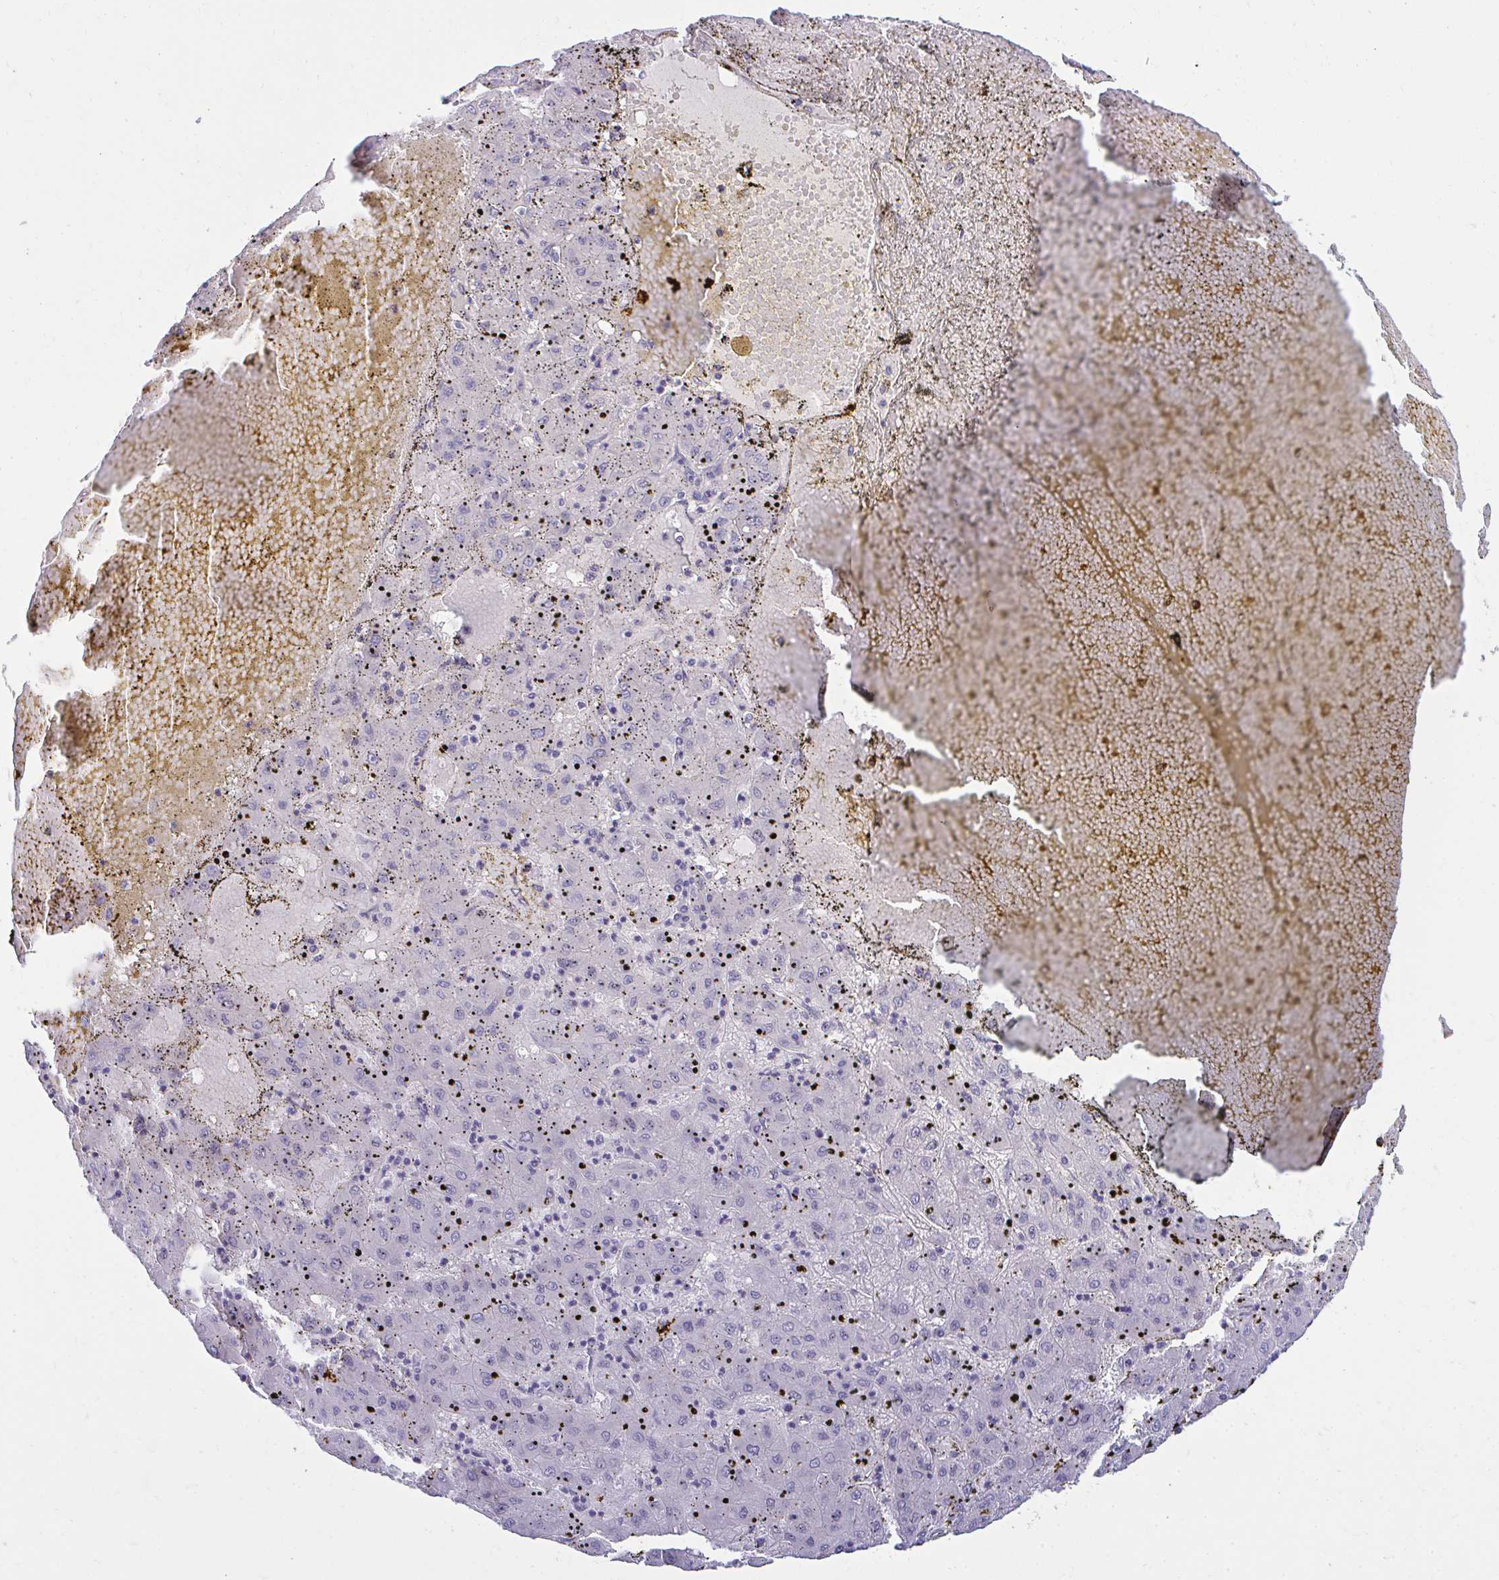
{"staining": {"intensity": "negative", "quantity": "none", "location": "none"}, "tissue": "liver cancer", "cell_type": "Tumor cells", "image_type": "cancer", "snomed": [{"axis": "morphology", "description": "Carcinoma, Hepatocellular, NOS"}, {"axis": "topography", "description": "Liver"}], "caption": "Tumor cells show no significant positivity in hepatocellular carcinoma (liver).", "gene": "CSE1L", "patient": {"sex": "male", "age": 72}}